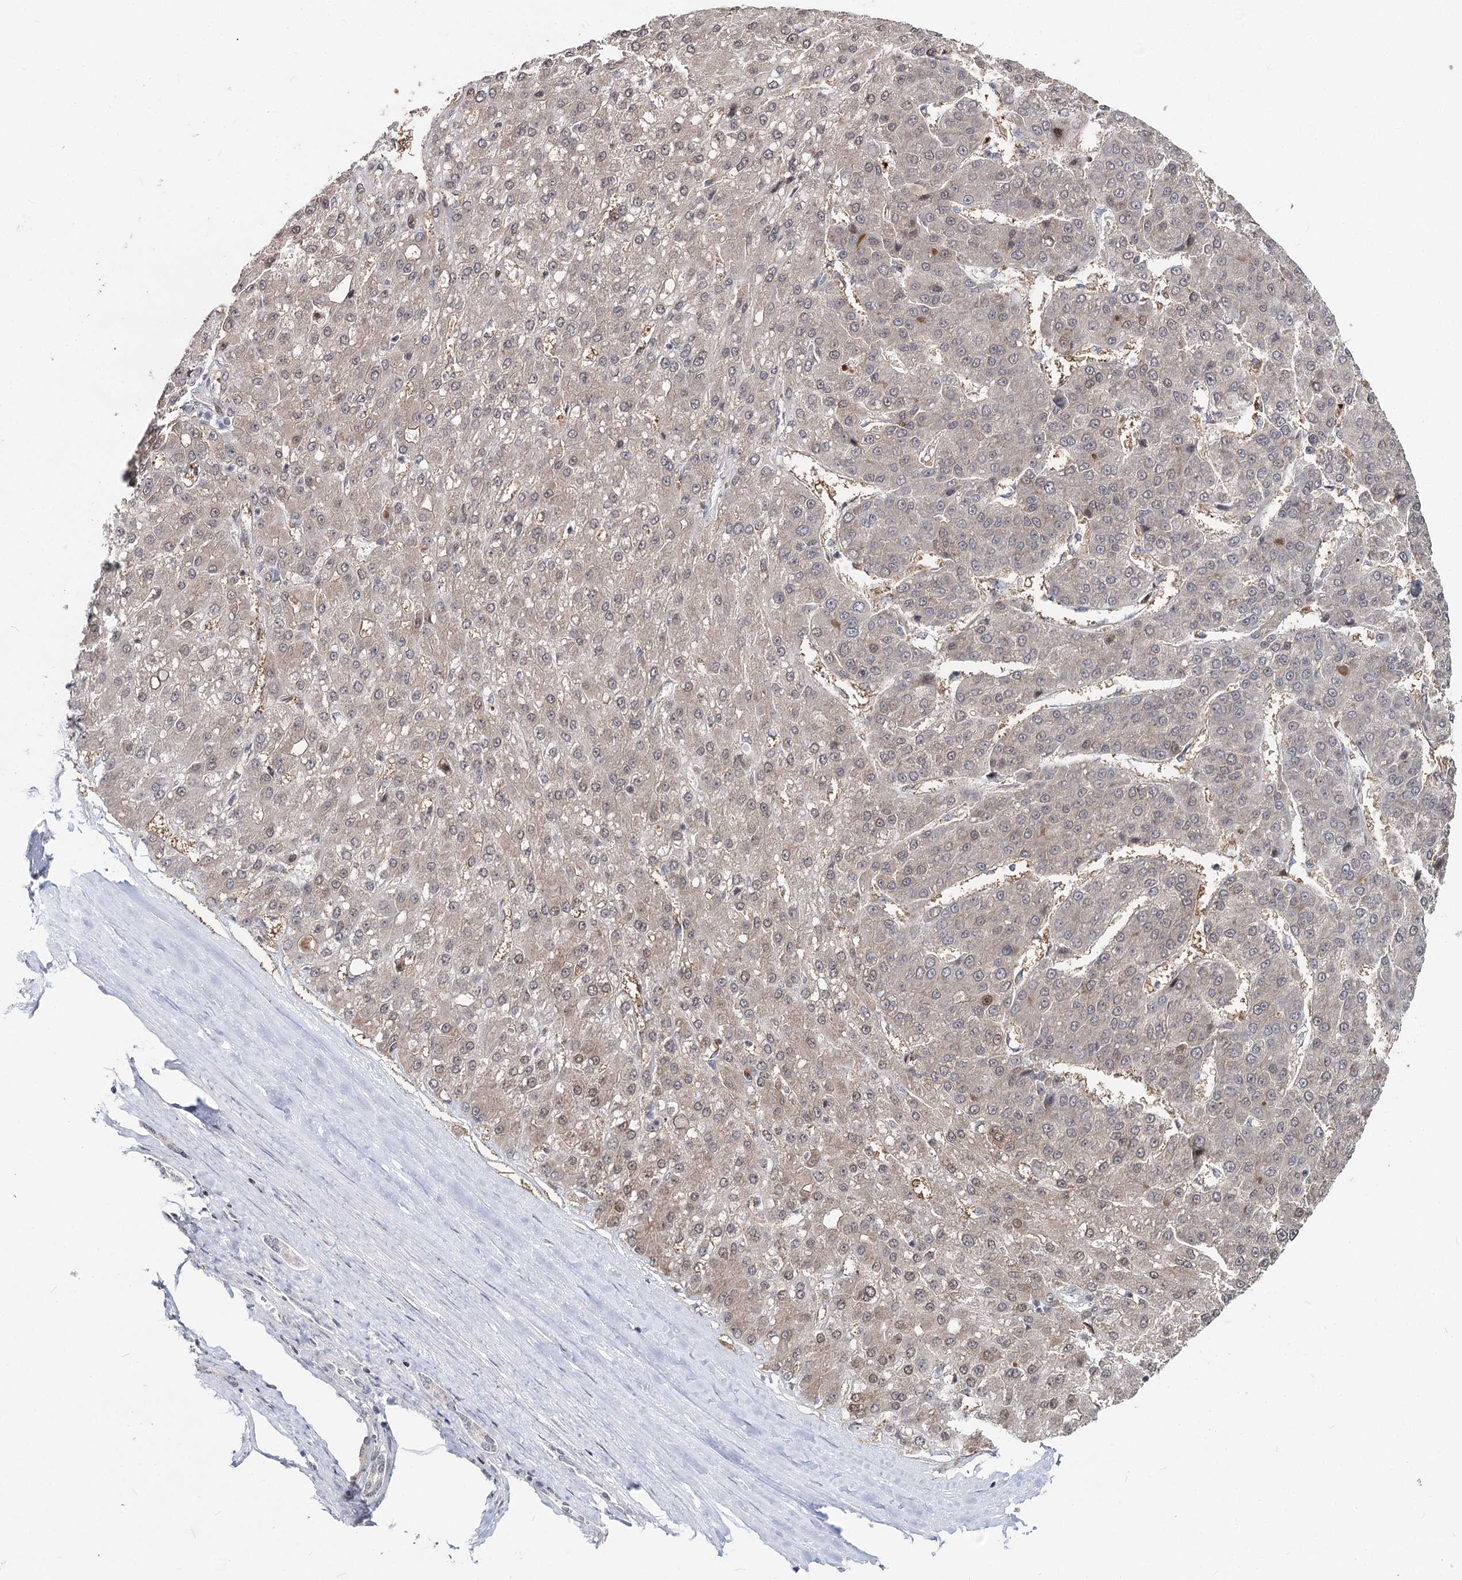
{"staining": {"intensity": "negative", "quantity": "none", "location": "none"}, "tissue": "liver cancer", "cell_type": "Tumor cells", "image_type": "cancer", "snomed": [{"axis": "morphology", "description": "Carcinoma, Hepatocellular, NOS"}, {"axis": "topography", "description": "Liver"}], "caption": "High power microscopy micrograph of an immunohistochemistry image of hepatocellular carcinoma (liver), revealing no significant expression in tumor cells. Brightfield microscopy of IHC stained with DAB (3,3'-diaminobenzidine) (brown) and hematoxylin (blue), captured at high magnification.", "gene": "PTGR1", "patient": {"sex": "male", "age": 67}}